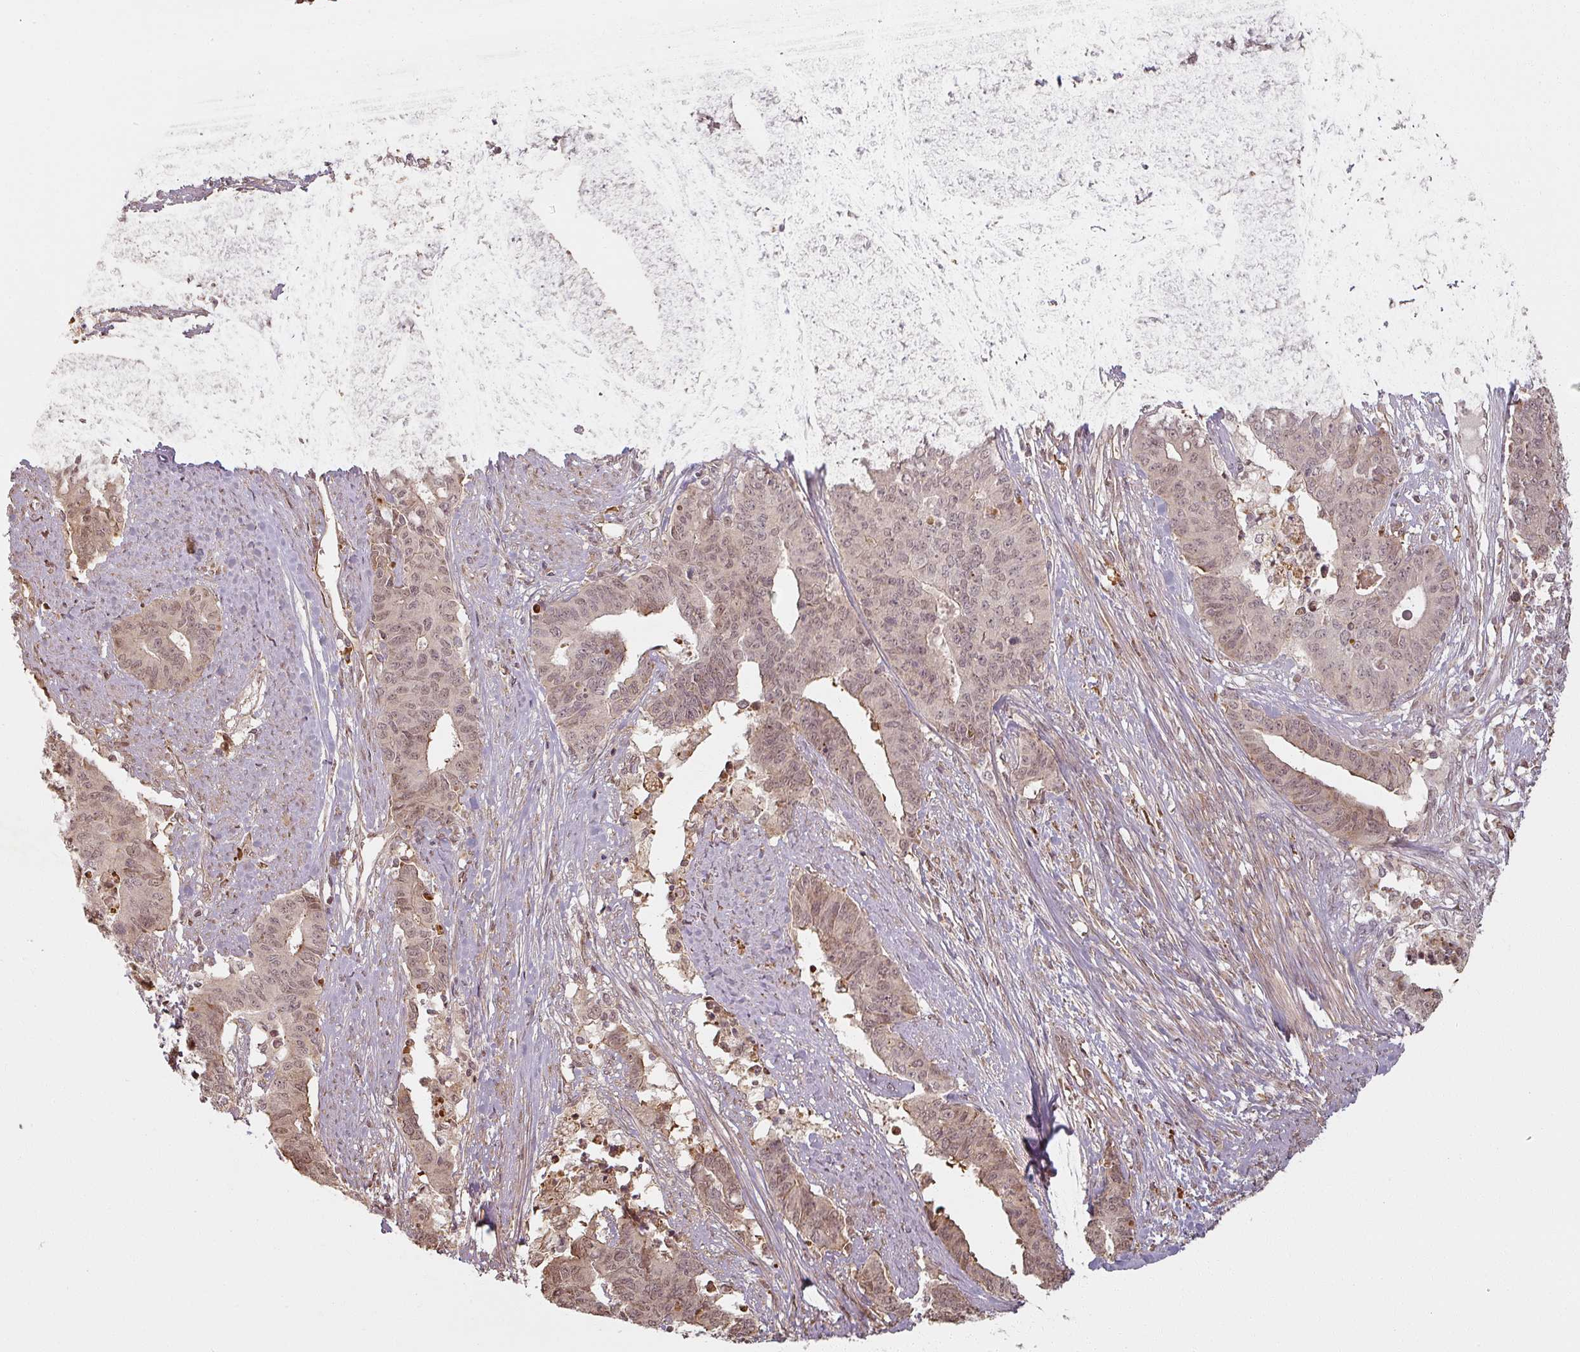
{"staining": {"intensity": "moderate", "quantity": ">75%", "location": "nuclear"}, "tissue": "endometrial cancer", "cell_type": "Tumor cells", "image_type": "cancer", "snomed": [{"axis": "morphology", "description": "Adenocarcinoma, NOS"}, {"axis": "topography", "description": "Endometrium"}], "caption": "Immunohistochemical staining of endometrial adenocarcinoma exhibits moderate nuclear protein staining in about >75% of tumor cells.", "gene": "MED19", "patient": {"sex": "female", "age": 59}}